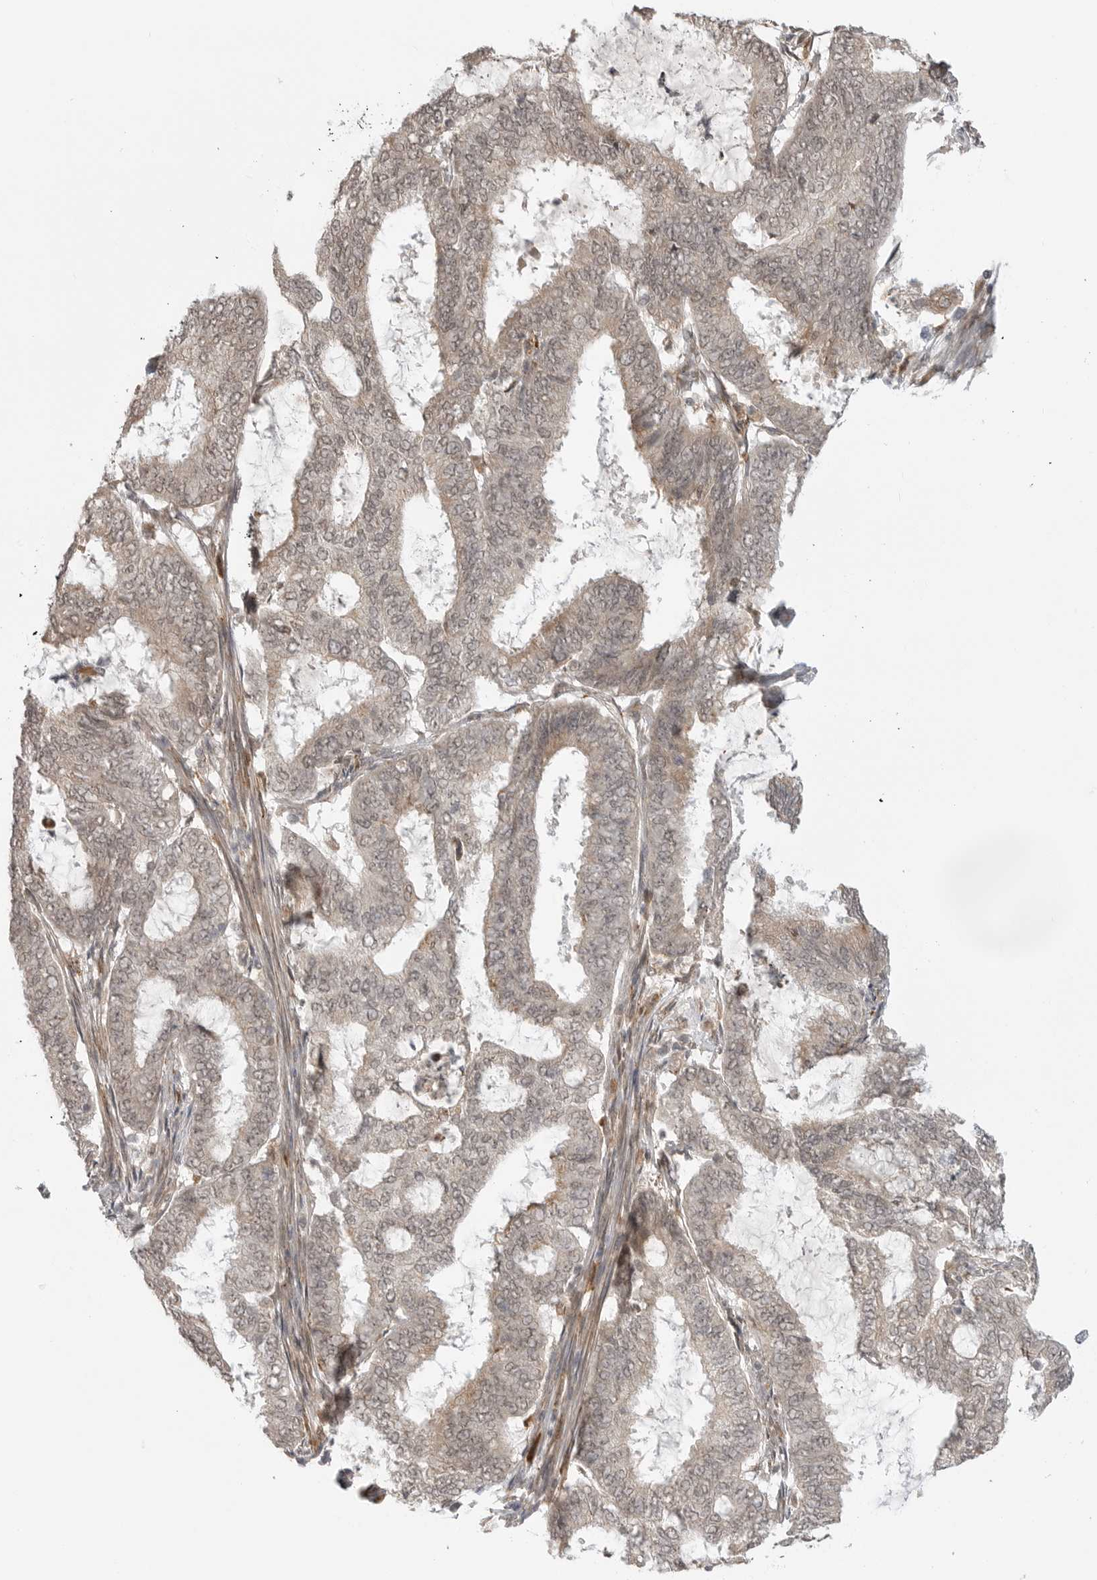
{"staining": {"intensity": "weak", "quantity": "<25%", "location": "nuclear"}, "tissue": "endometrial cancer", "cell_type": "Tumor cells", "image_type": "cancer", "snomed": [{"axis": "morphology", "description": "Adenocarcinoma, NOS"}, {"axis": "topography", "description": "Endometrium"}], "caption": "Immunohistochemical staining of endometrial cancer (adenocarcinoma) exhibits no significant staining in tumor cells.", "gene": "KALRN", "patient": {"sex": "female", "age": 49}}